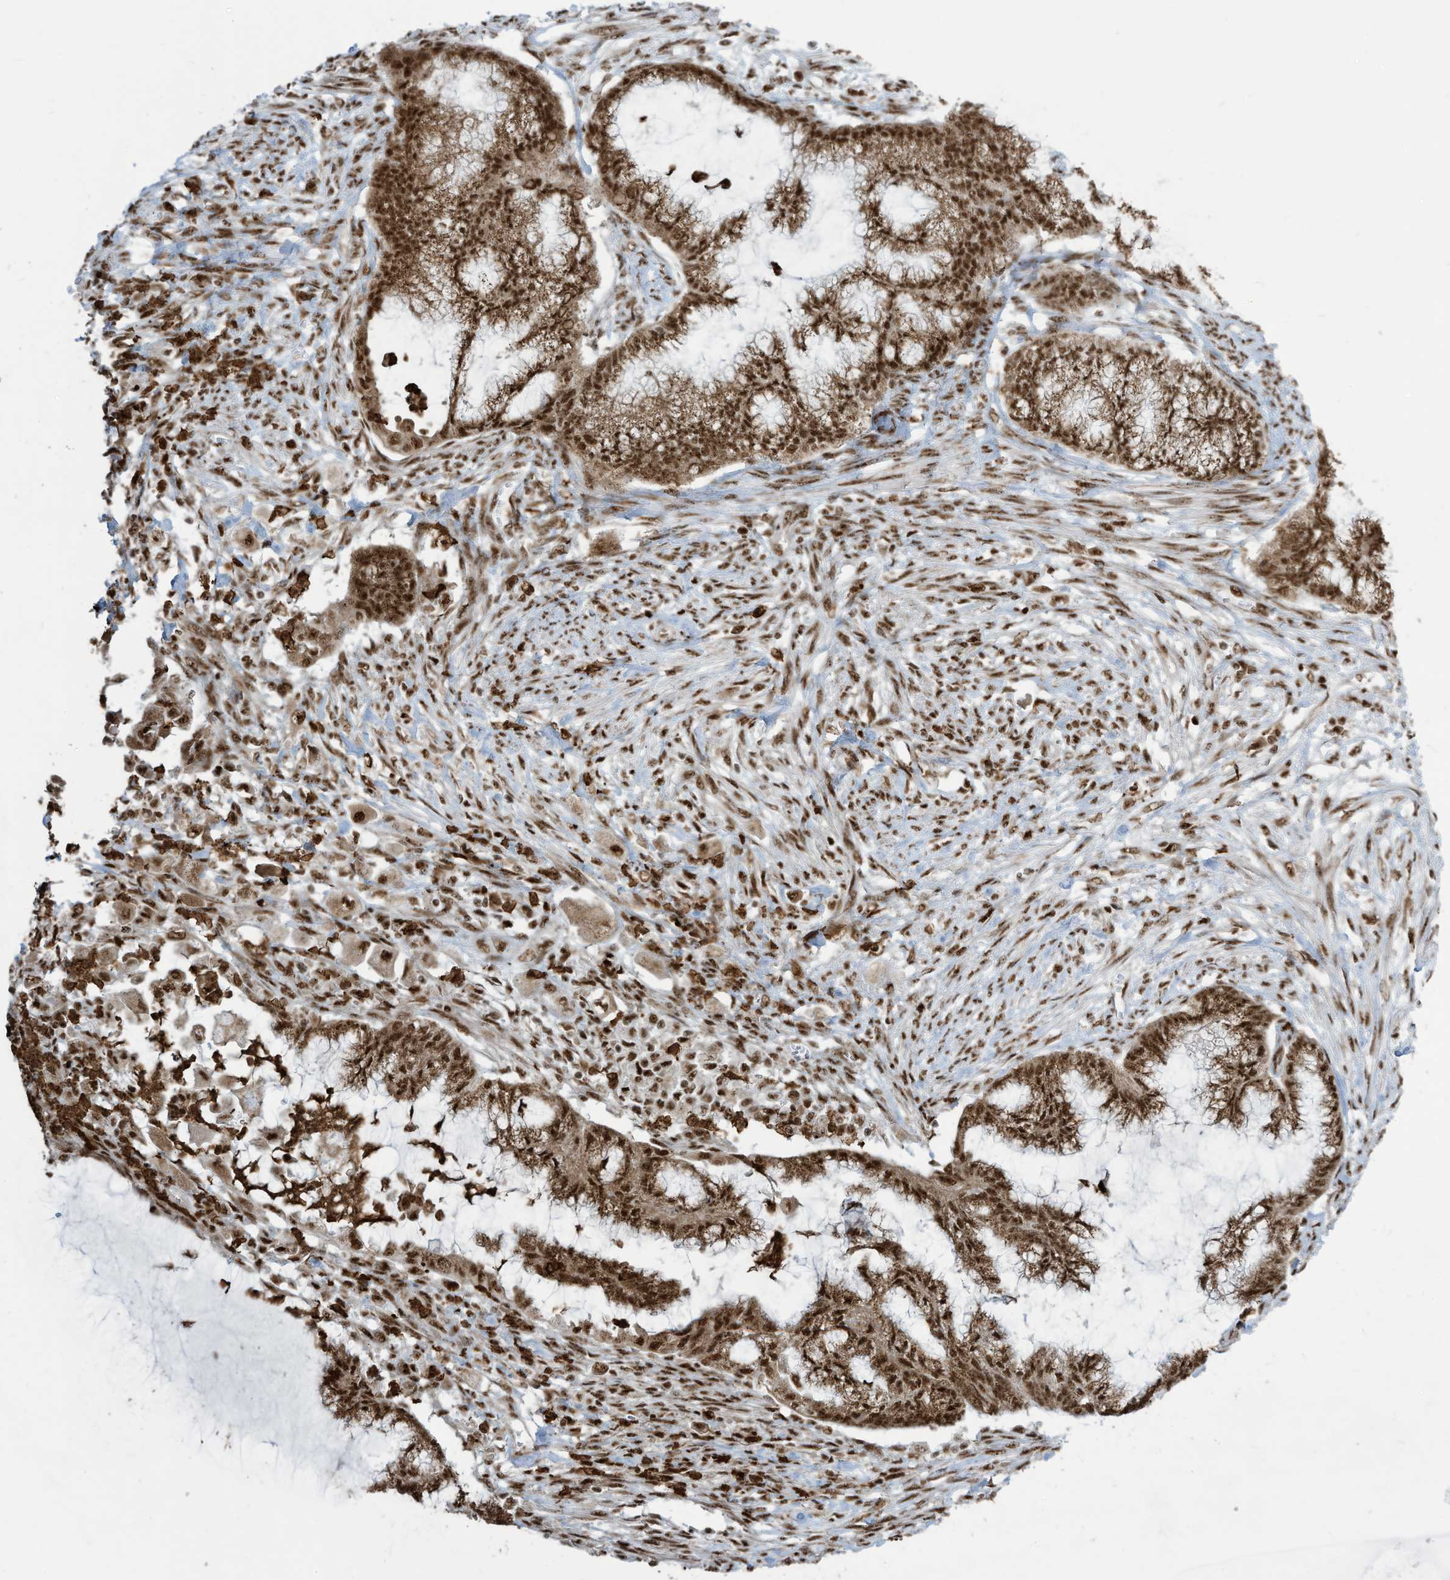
{"staining": {"intensity": "strong", "quantity": ">75%", "location": "cytoplasmic/membranous,nuclear"}, "tissue": "endometrial cancer", "cell_type": "Tumor cells", "image_type": "cancer", "snomed": [{"axis": "morphology", "description": "Adenocarcinoma, NOS"}, {"axis": "topography", "description": "Endometrium"}], "caption": "Immunohistochemistry (IHC) image of neoplastic tissue: adenocarcinoma (endometrial) stained using immunohistochemistry (IHC) displays high levels of strong protein expression localized specifically in the cytoplasmic/membranous and nuclear of tumor cells, appearing as a cytoplasmic/membranous and nuclear brown color.", "gene": "LBH", "patient": {"sex": "female", "age": 86}}